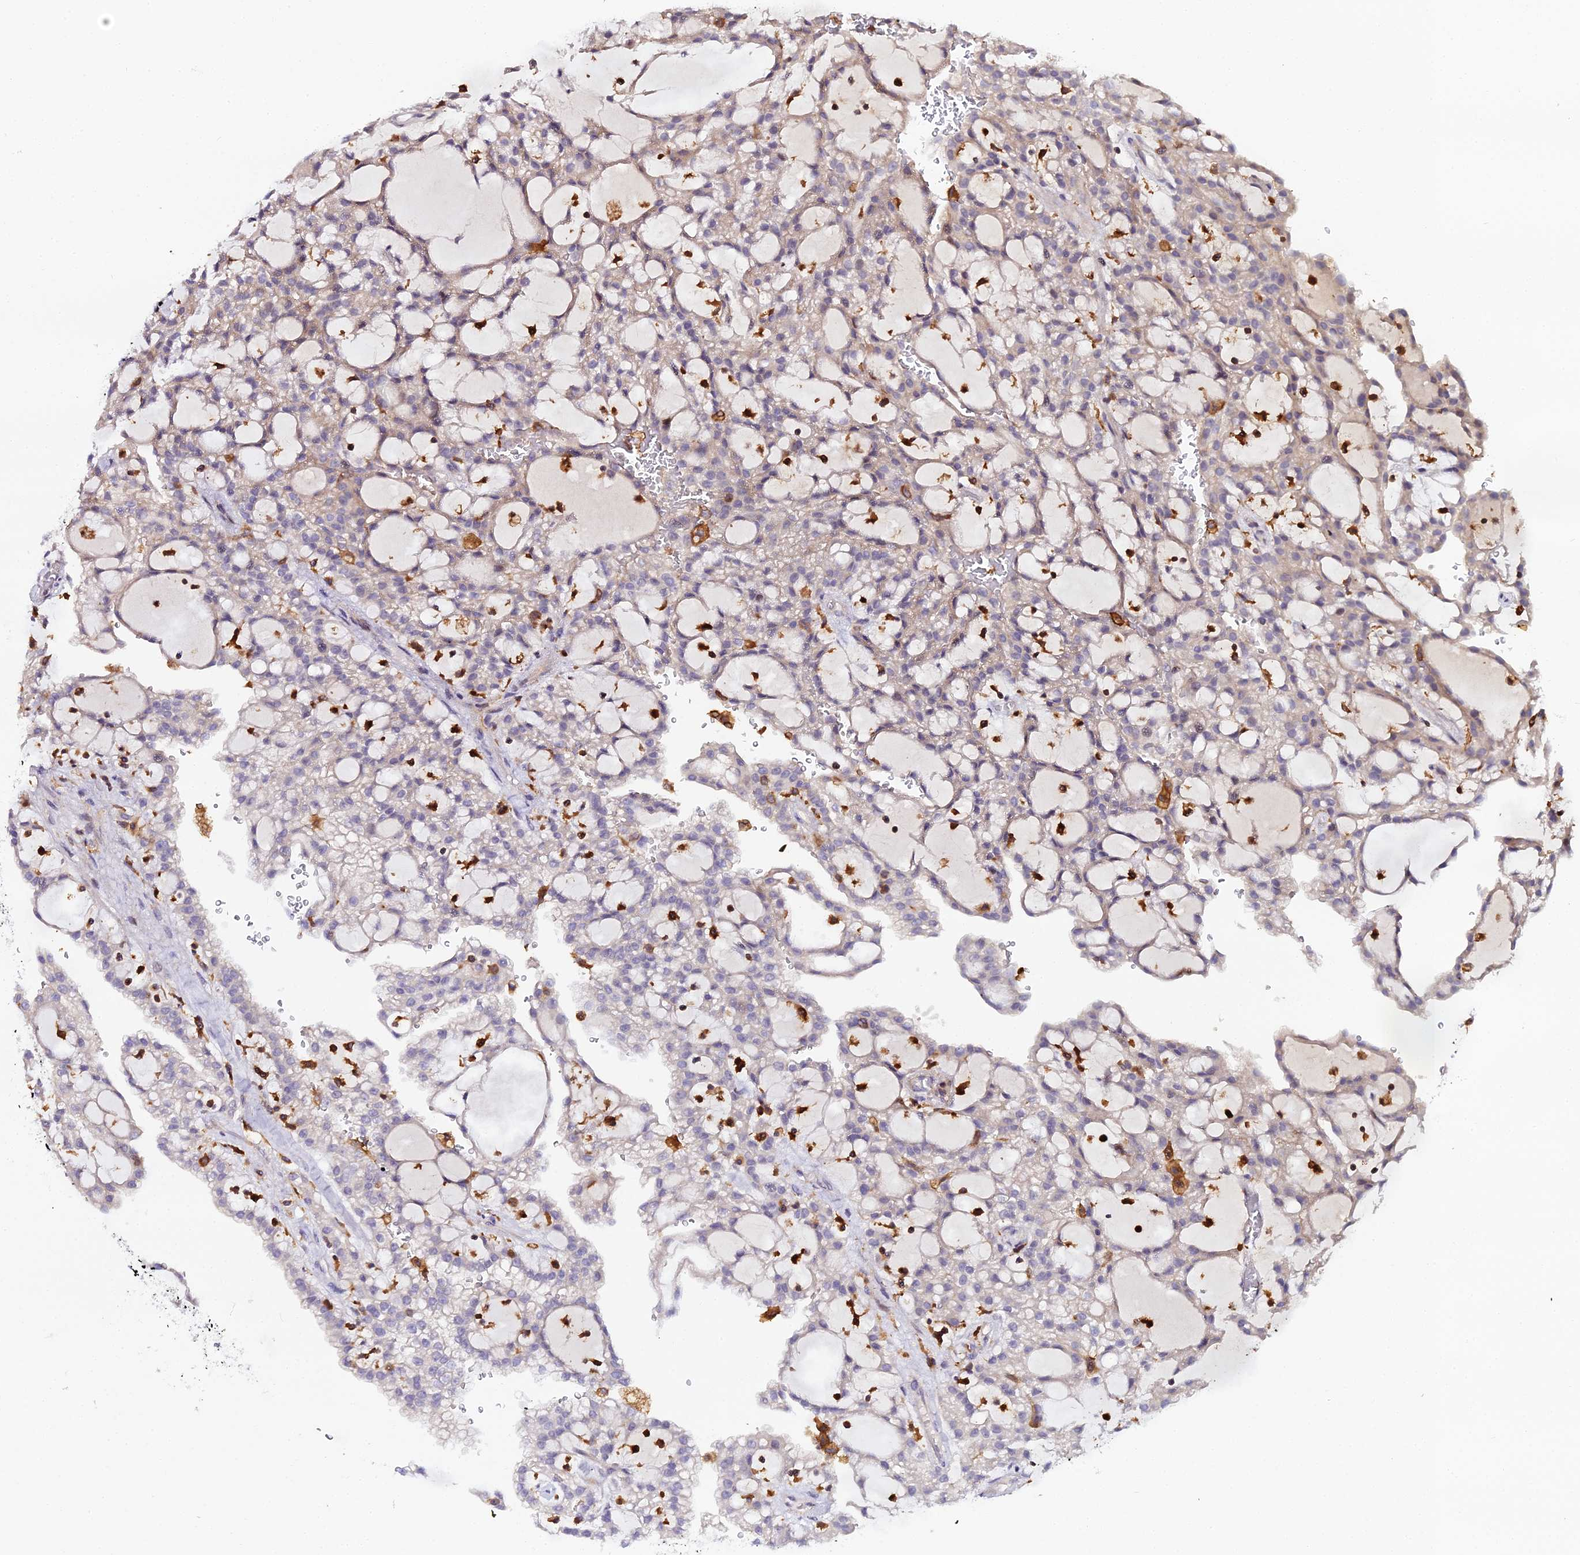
{"staining": {"intensity": "negative", "quantity": "none", "location": "none"}, "tissue": "renal cancer", "cell_type": "Tumor cells", "image_type": "cancer", "snomed": [{"axis": "morphology", "description": "Adenocarcinoma, NOS"}, {"axis": "topography", "description": "Kidney"}], "caption": "An IHC photomicrograph of renal cancer is shown. There is no staining in tumor cells of renal cancer.", "gene": "IL4I1", "patient": {"sex": "male", "age": 63}}